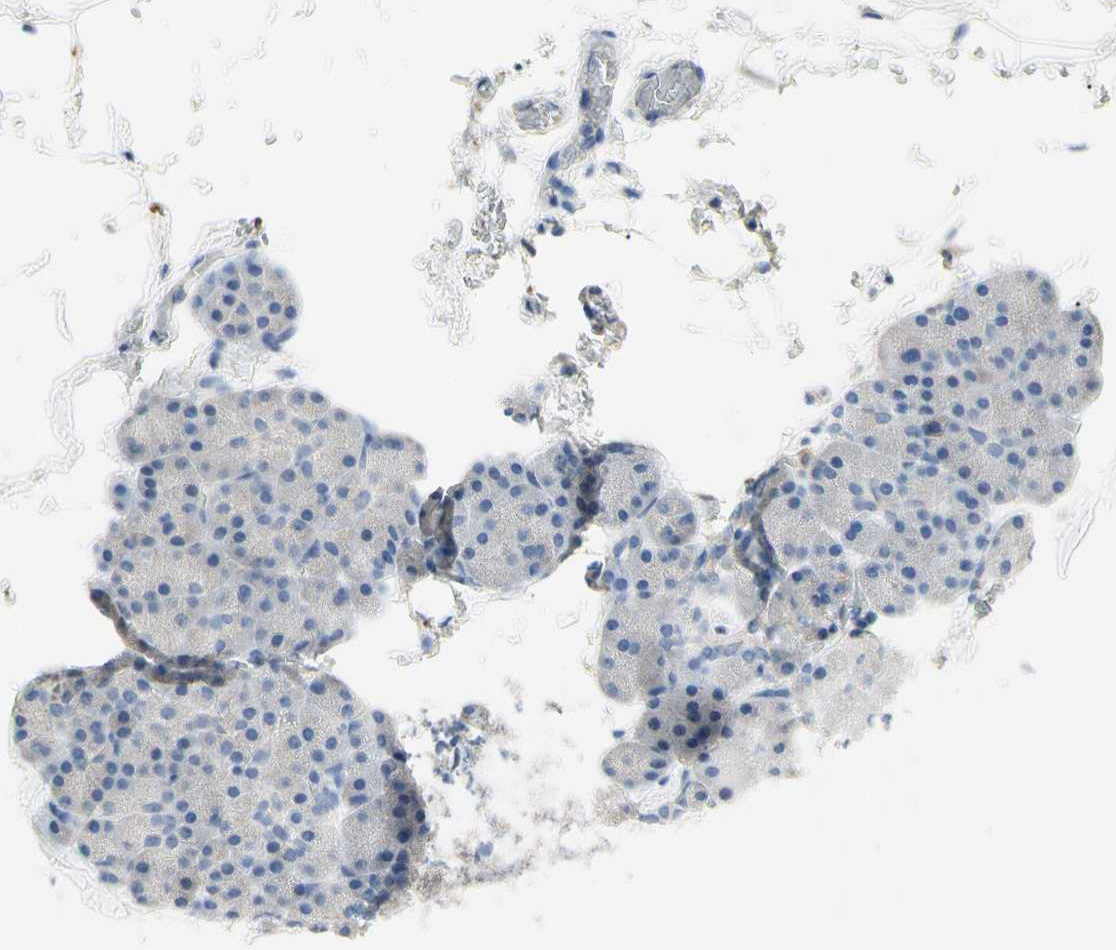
{"staining": {"intensity": "weak", "quantity": "25%-75%", "location": "cytoplasmic/membranous"}, "tissue": "pancreas", "cell_type": "Exocrine glandular cells", "image_type": "normal", "snomed": [{"axis": "morphology", "description": "Normal tissue, NOS"}, {"axis": "topography", "description": "Pancreas"}], "caption": "Exocrine glandular cells show low levels of weak cytoplasmic/membranous expression in approximately 25%-75% of cells in normal human pancreas.", "gene": "RETSAT", "patient": {"sex": "female", "age": 35}}